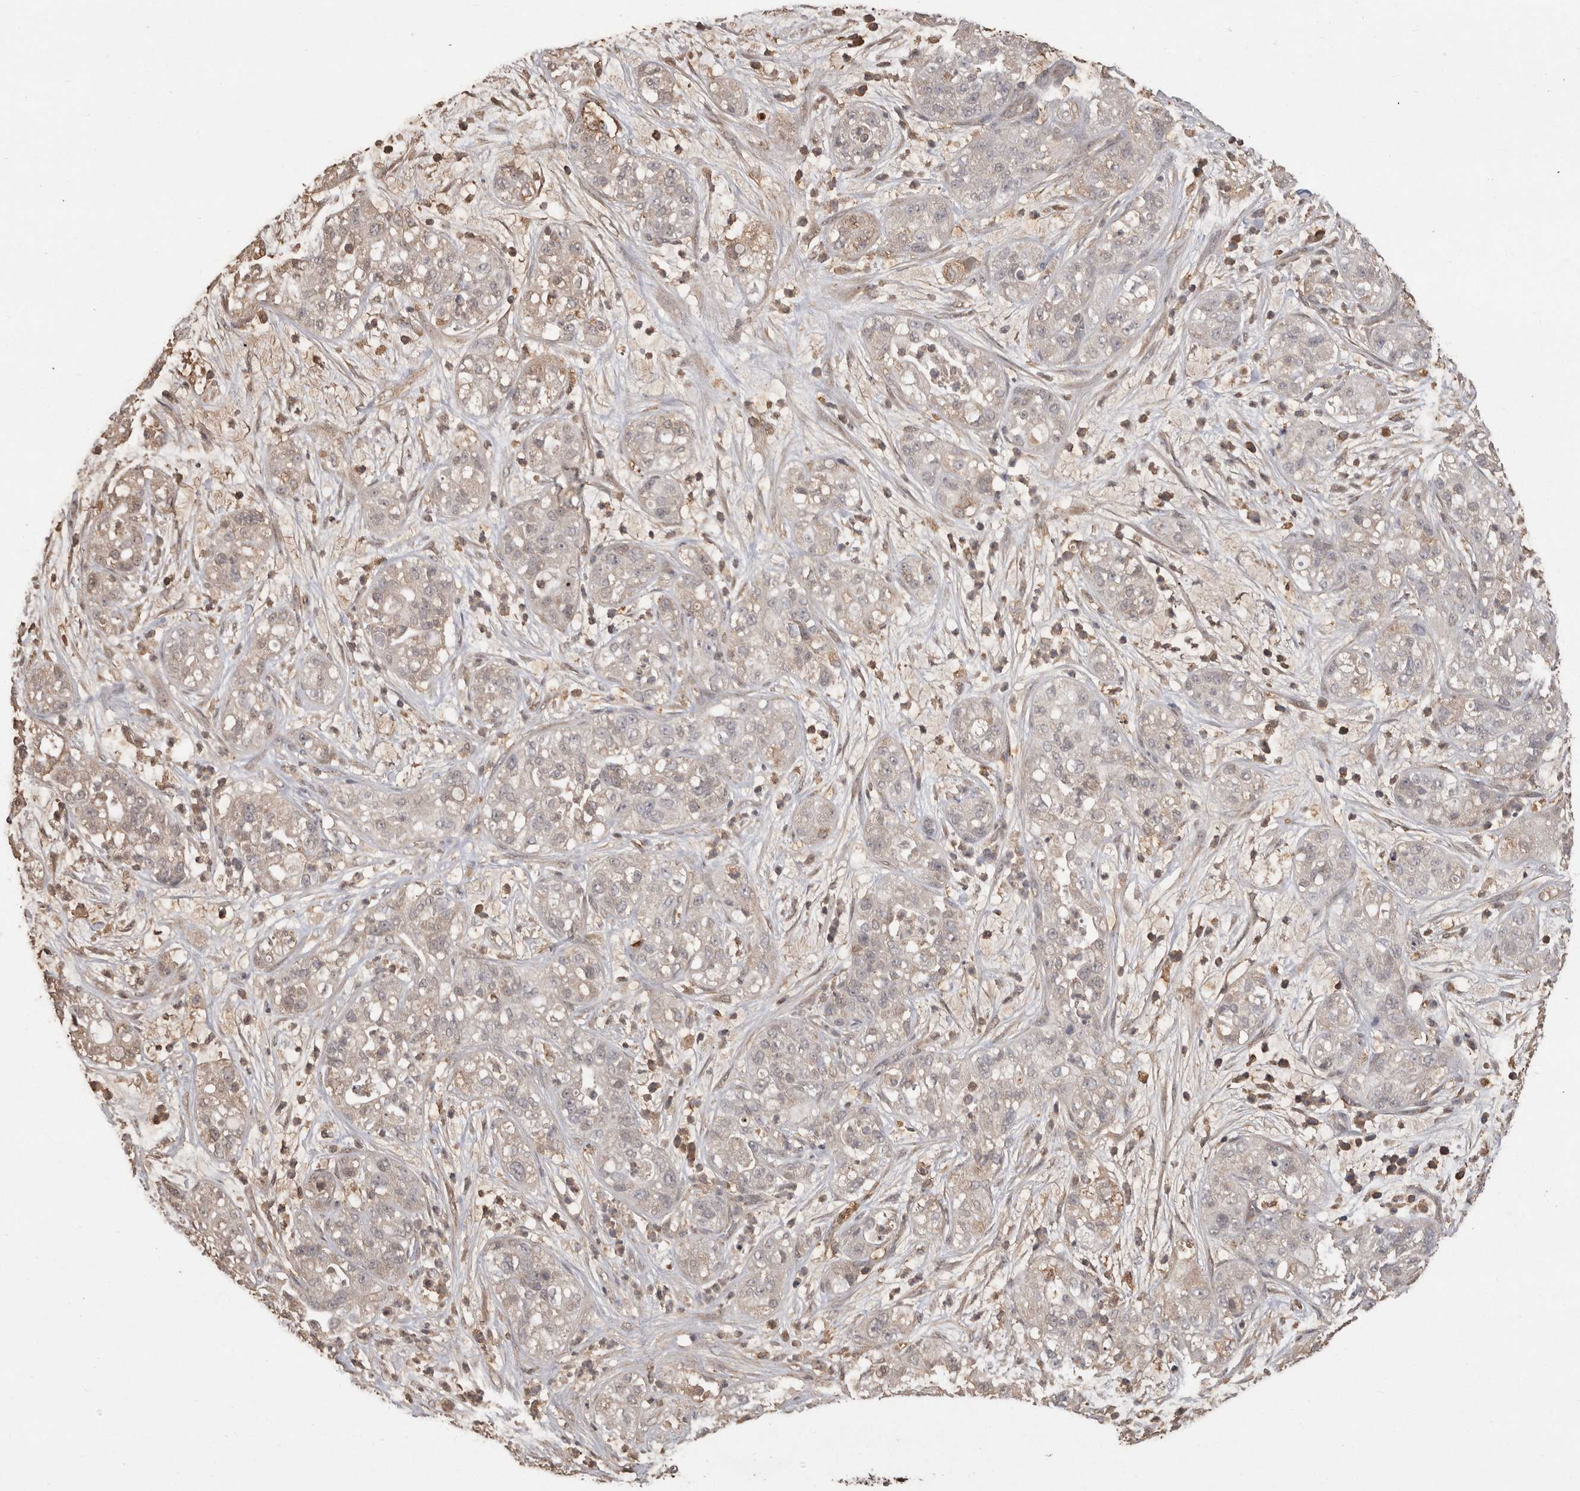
{"staining": {"intensity": "negative", "quantity": "none", "location": "none"}, "tissue": "pancreatic cancer", "cell_type": "Tumor cells", "image_type": "cancer", "snomed": [{"axis": "morphology", "description": "Adenocarcinoma, NOS"}, {"axis": "topography", "description": "Pancreas"}], "caption": "IHC histopathology image of human adenocarcinoma (pancreatic) stained for a protein (brown), which shows no staining in tumor cells. (Stains: DAB IHC with hematoxylin counter stain, Microscopy: brightfield microscopy at high magnification).", "gene": "PREP", "patient": {"sex": "female", "age": 78}}